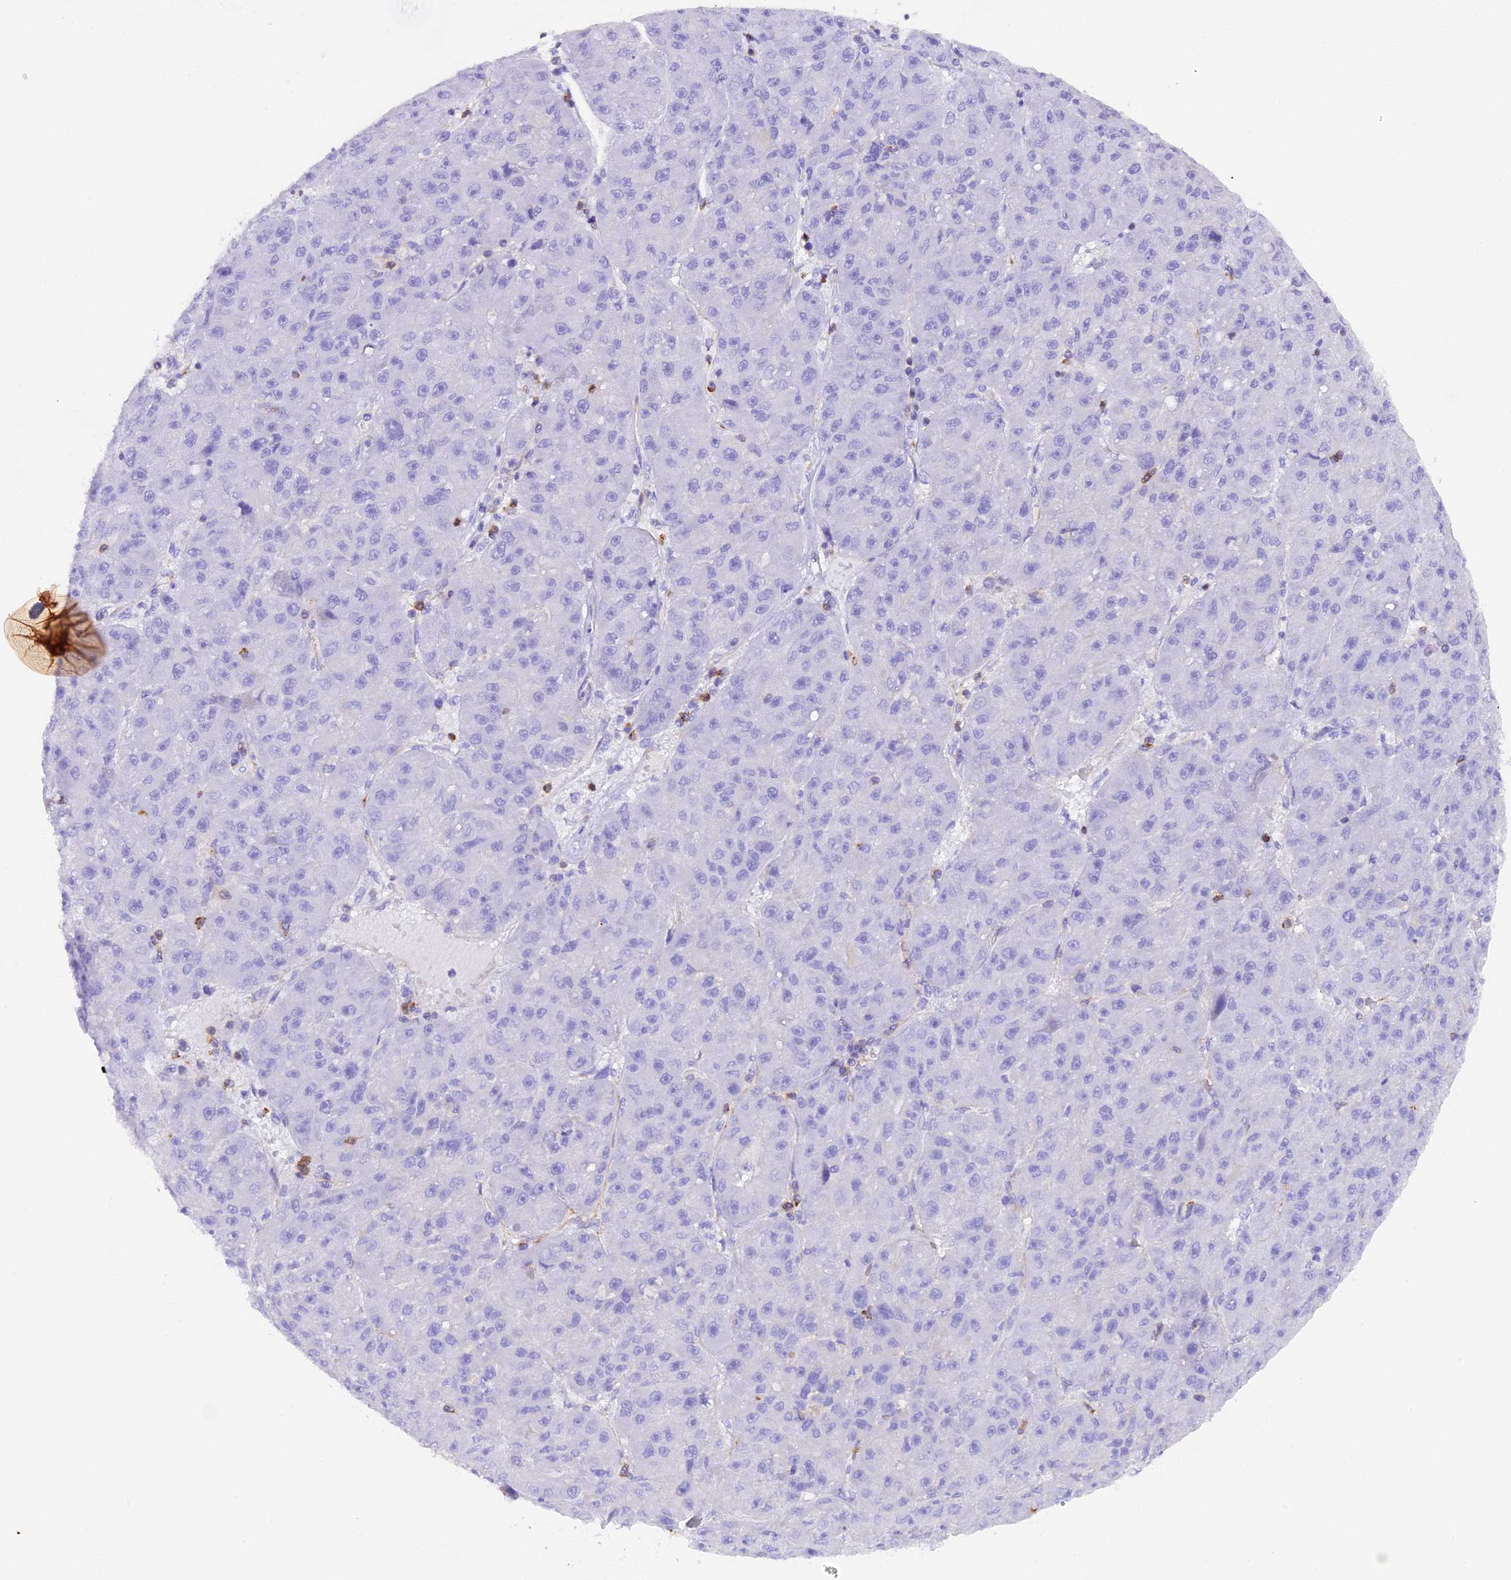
{"staining": {"intensity": "negative", "quantity": "none", "location": "none"}, "tissue": "liver cancer", "cell_type": "Tumor cells", "image_type": "cancer", "snomed": [{"axis": "morphology", "description": "Carcinoma, Hepatocellular, NOS"}, {"axis": "topography", "description": "Liver"}], "caption": "An immunohistochemistry photomicrograph of liver cancer (hepatocellular carcinoma) is shown. There is no staining in tumor cells of liver cancer (hepatocellular carcinoma).", "gene": "FAM193A", "patient": {"sex": "male", "age": 67}}